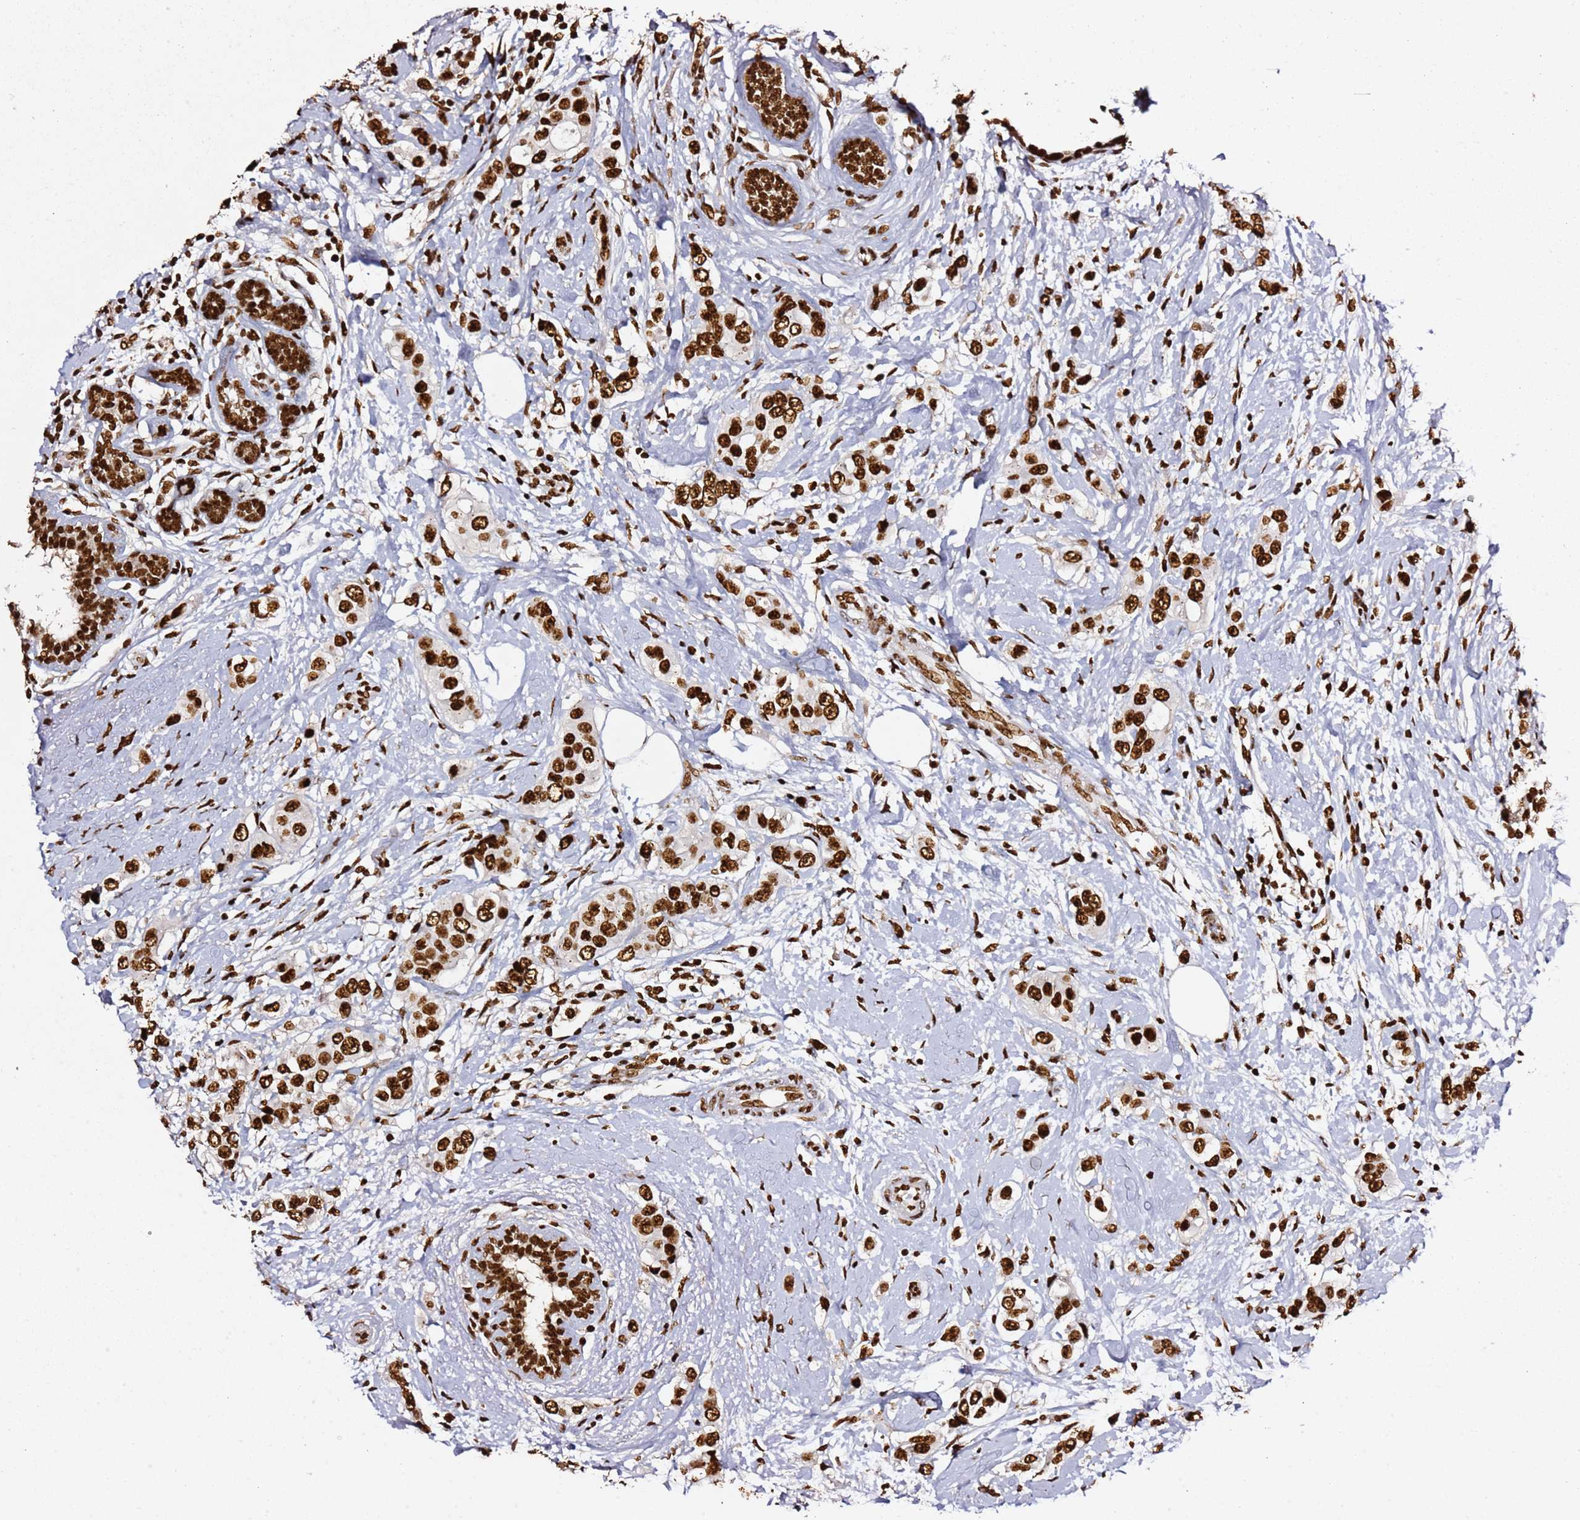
{"staining": {"intensity": "strong", "quantity": ">75%", "location": "nuclear"}, "tissue": "breast cancer", "cell_type": "Tumor cells", "image_type": "cancer", "snomed": [{"axis": "morphology", "description": "Lobular carcinoma"}, {"axis": "topography", "description": "Breast"}], "caption": "High-magnification brightfield microscopy of breast cancer stained with DAB (3,3'-diaminobenzidine) (brown) and counterstained with hematoxylin (blue). tumor cells exhibit strong nuclear positivity is identified in about>75% of cells.", "gene": "C6orf226", "patient": {"sex": "female", "age": 51}}